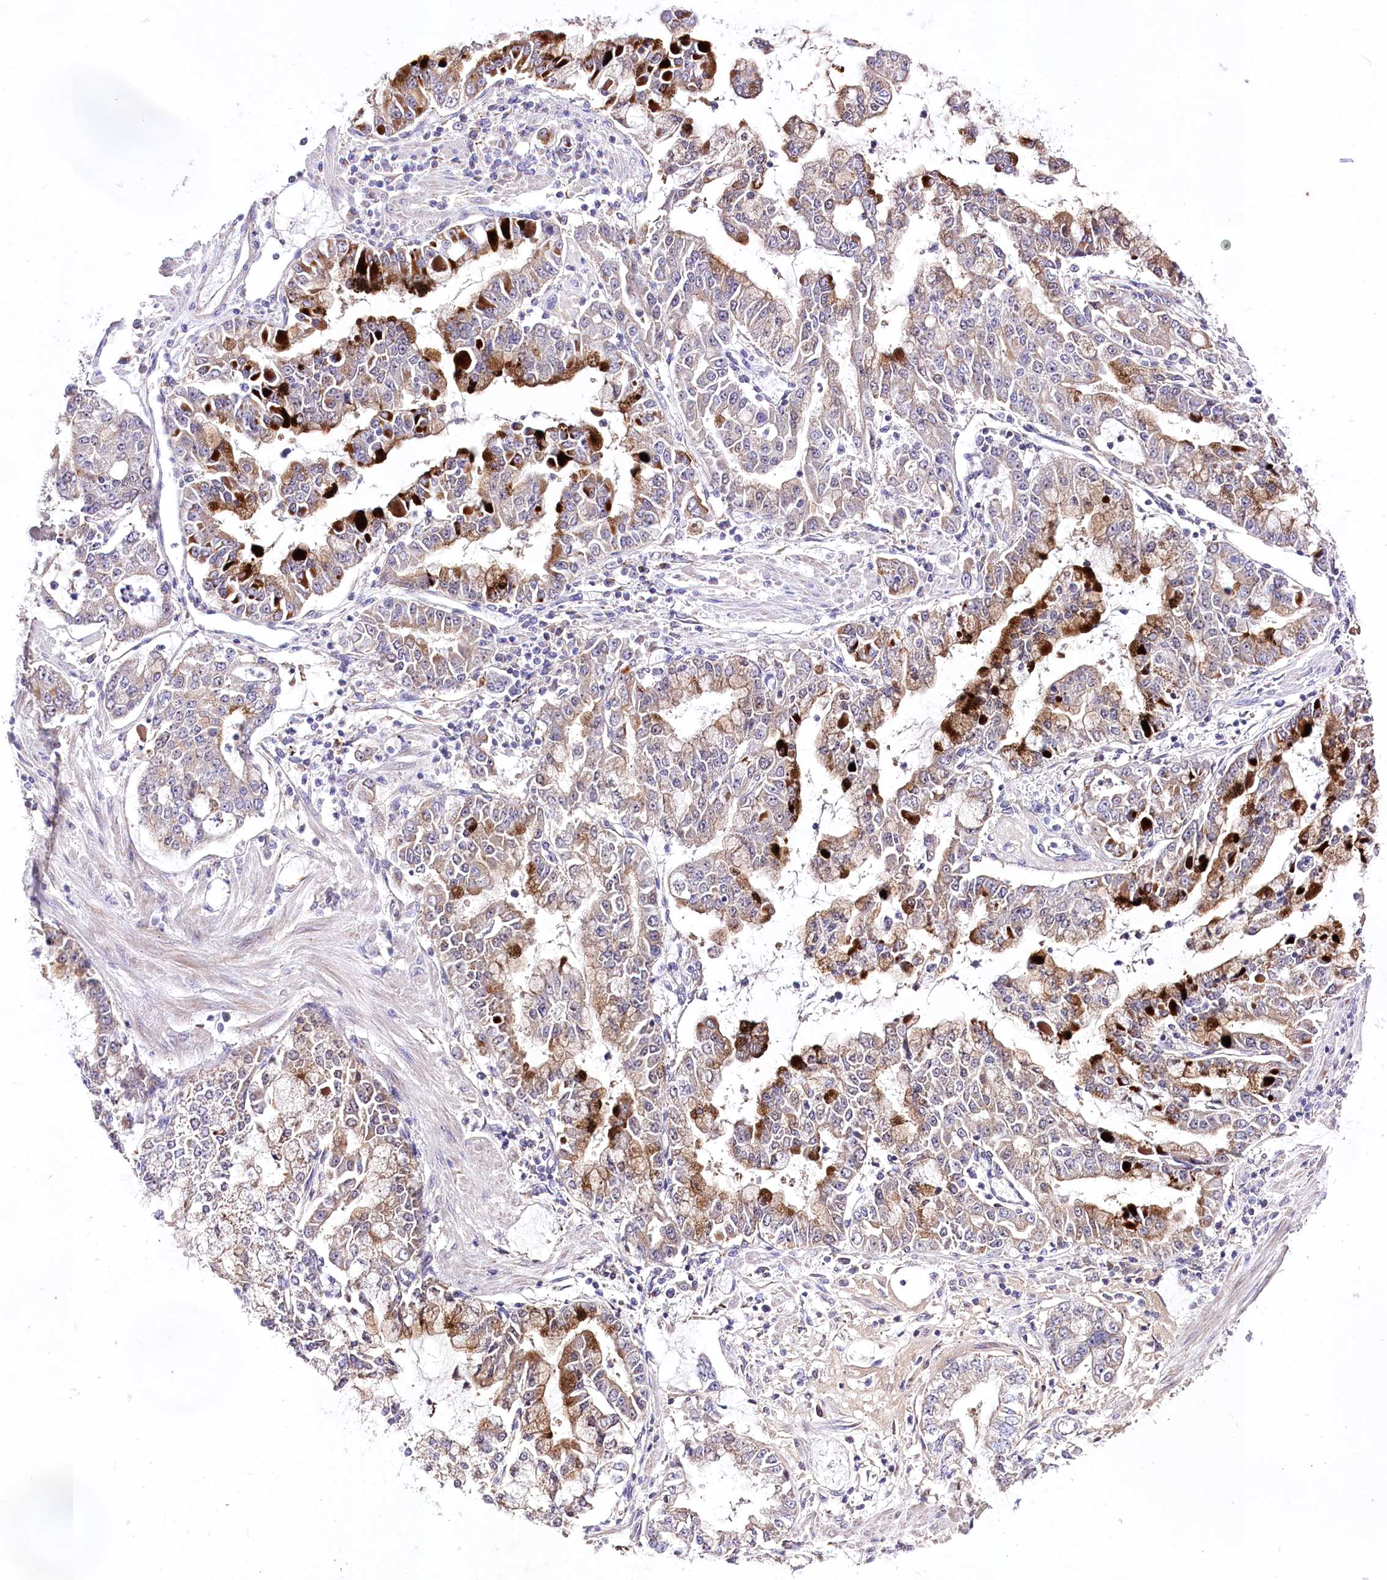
{"staining": {"intensity": "strong", "quantity": "<25%", "location": "cytoplasmic/membranous"}, "tissue": "stomach cancer", "cell_type": "Tumor cells", "image_type": "cancer", "snomed": [{"axis": "morphology", "description": "Adenocarcinoma, NOS"}, {"axis": "topography", "description": "Stomach"}], "caption": "Immunohistochemistry of human stomach adenocarcinoma shows medium levels of strong cytoplasmic/membranous positivity in approximately <25% of tumor cells.", "gene": "ATE1", "patient": {"sex": "male", "age": 76}}